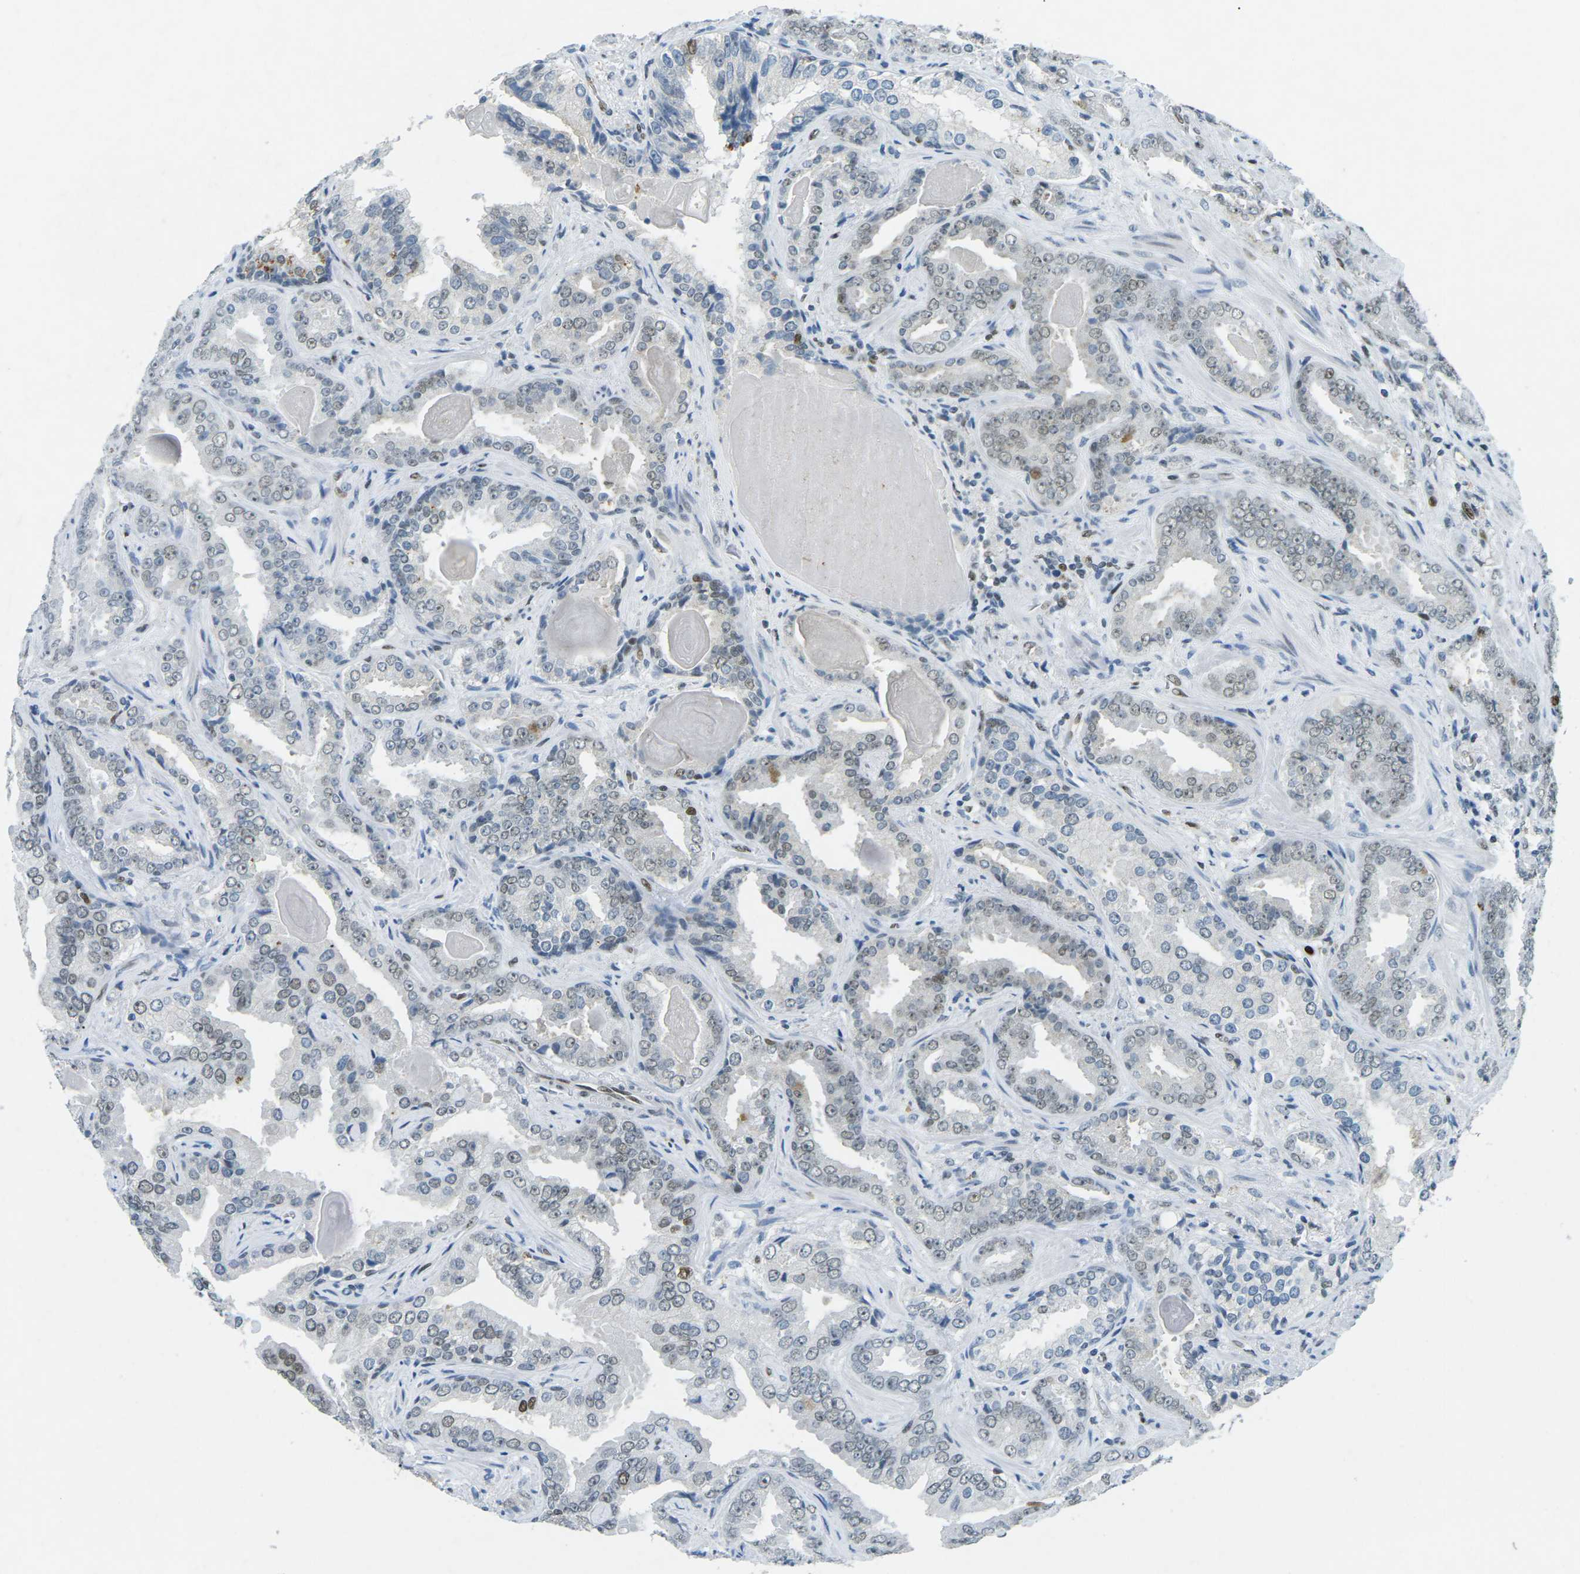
{"staining": {"intensity": "moderate", "quantity": "<25%", "location": "nuclear"}, "tissue": "prostate cancer", "cell_type": "Tumor cells", "image_type": "cancer", "snomed": [{"axis": "morphology", "description": "Adenocarcinoma, Low grade"}, {"axis": "topography", "description": "Prostate"}], "caption": "Immunohistochemical staining of prostate cancer shows moderate nuclear protein staining in about <25% of tumor cells.", "gene": "RB1", "patient": {"sex": "male", "age": 60}}